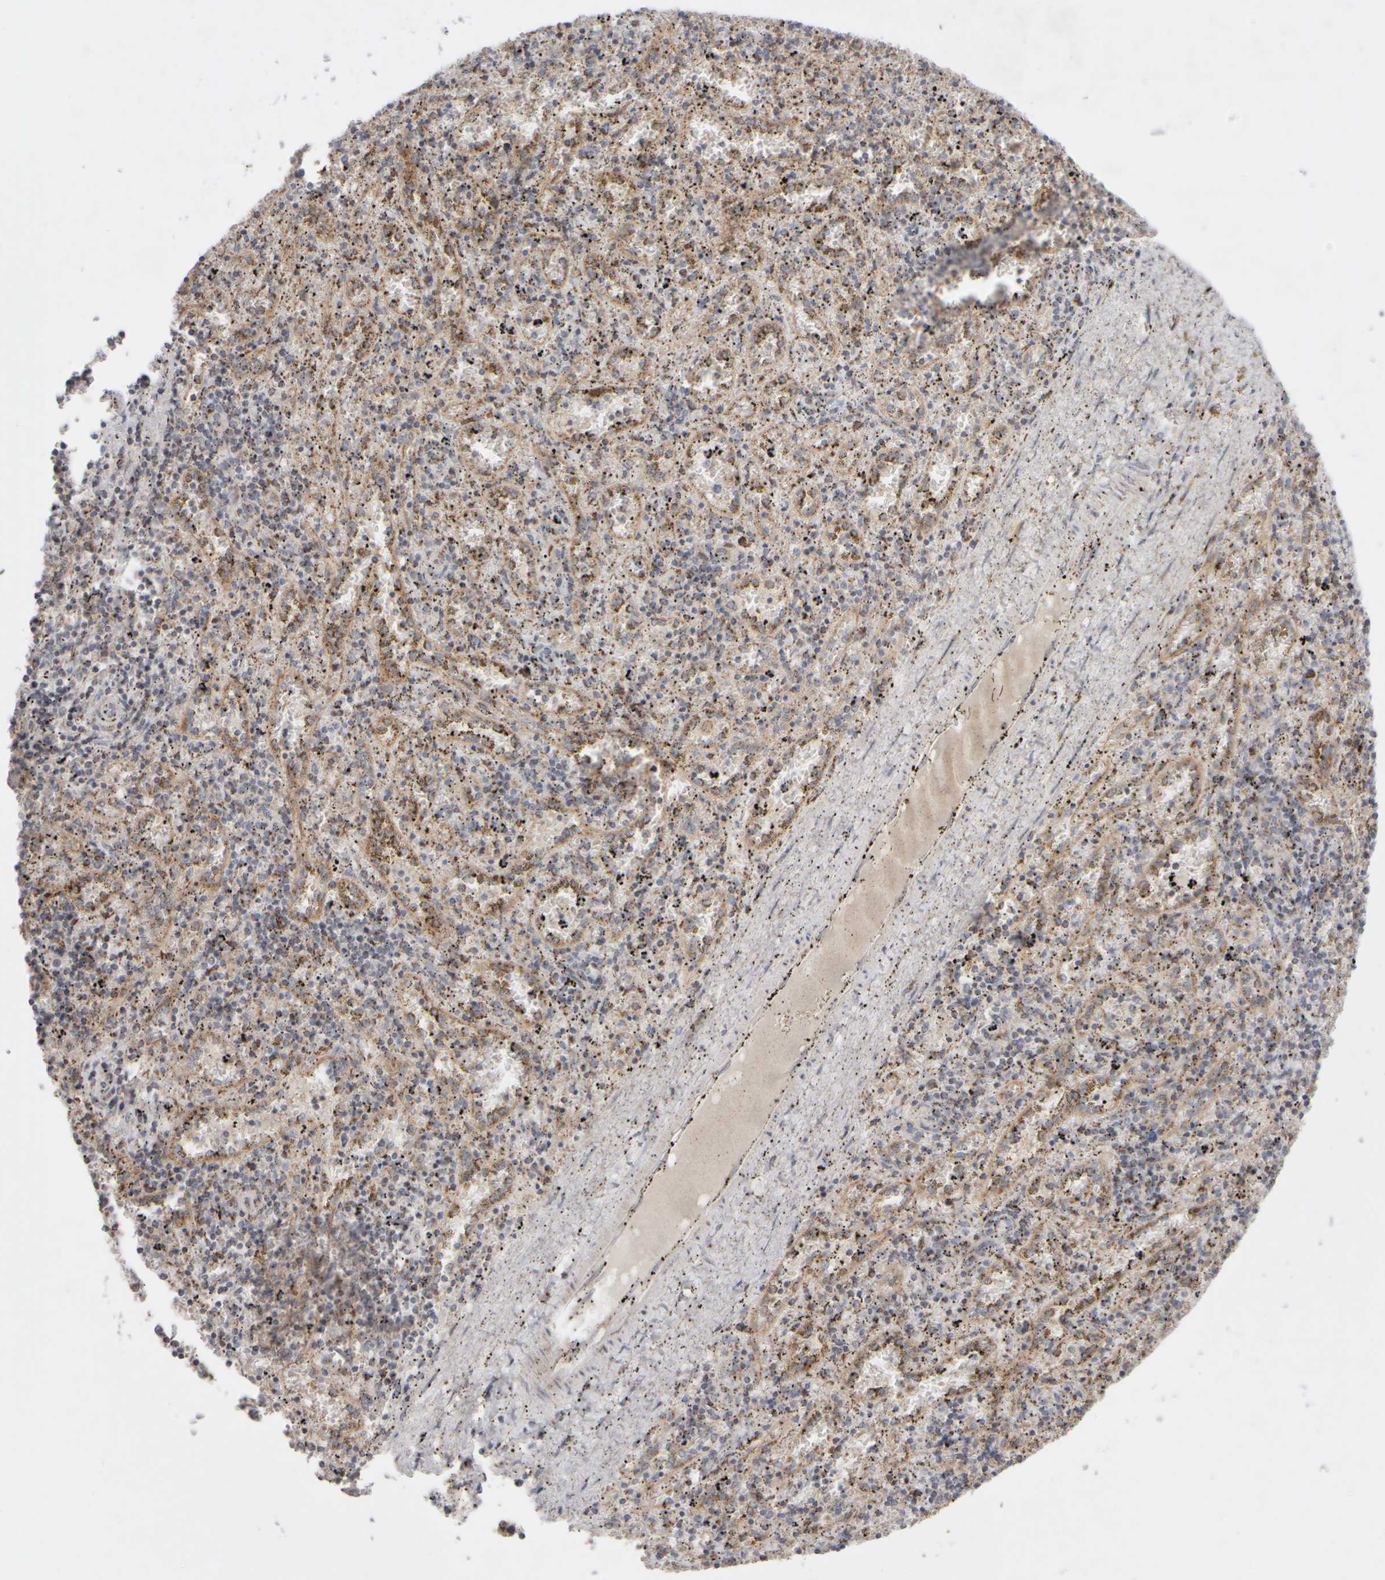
{"staining": {"intensity": "negative", "quantity": "none", "location": "none"}, "tissue": "spleen", "cell_type": "Cells in red pulp", "image_type": "normal", "snomed": [{"axis": "morphology", "description": "Normal tissue, NOS"}, {"axis": "topography", "description": "Spleen"}], "caption": "Protein analysis of benign spleen exhibits no significant staining in cells in red pulp. (DAB (3,3'-diaminobenzidine) immunohistochemistry with hematoxylin counter stain).", "gene": "CHADL", "patient": {"sex": "male", "age": 11}}